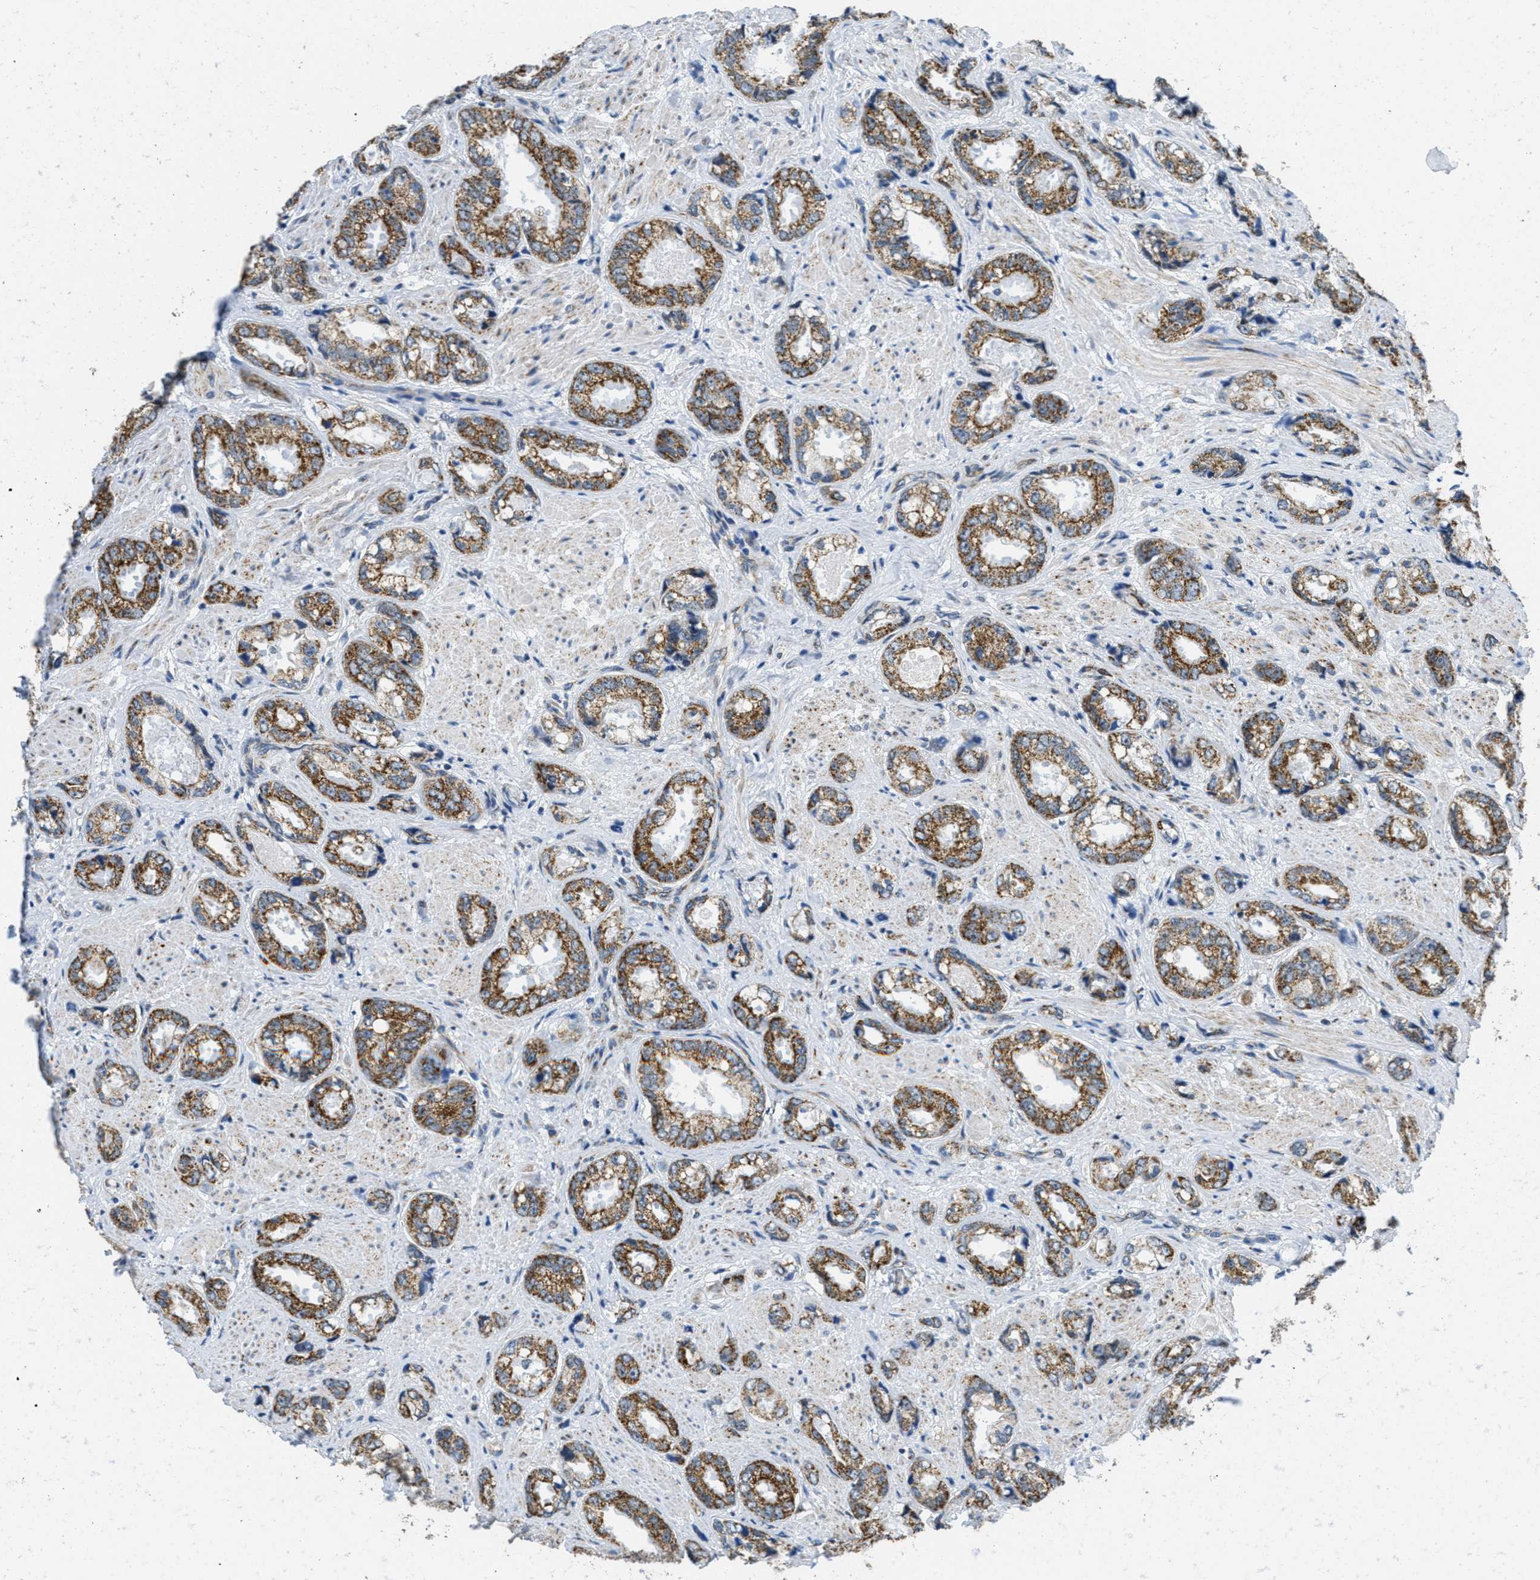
{"staining": {"intensity": "moderate", "quantity": ">75%", "location": "cytoplasmic/membranous"}, "tissue": "prostate cancer", "cell_type": "Tumor cells", "image_type": "cancer", "snomed": [{"axis": "morphology", "description": "Adenocarcinoma, High grade"}, {"axis": "topography", "description": "Prostate"}], "caption": "Prostate cancer (high-grade adenocarcinoma) tissue displays moderate cytoplasmic/membranous staining in approximately >75% of tumor cells (DAB IHC with brightfield microscopy, high magnification).", "gene": "TOMM70", "patient": {"sex": "male", "age": 61}}